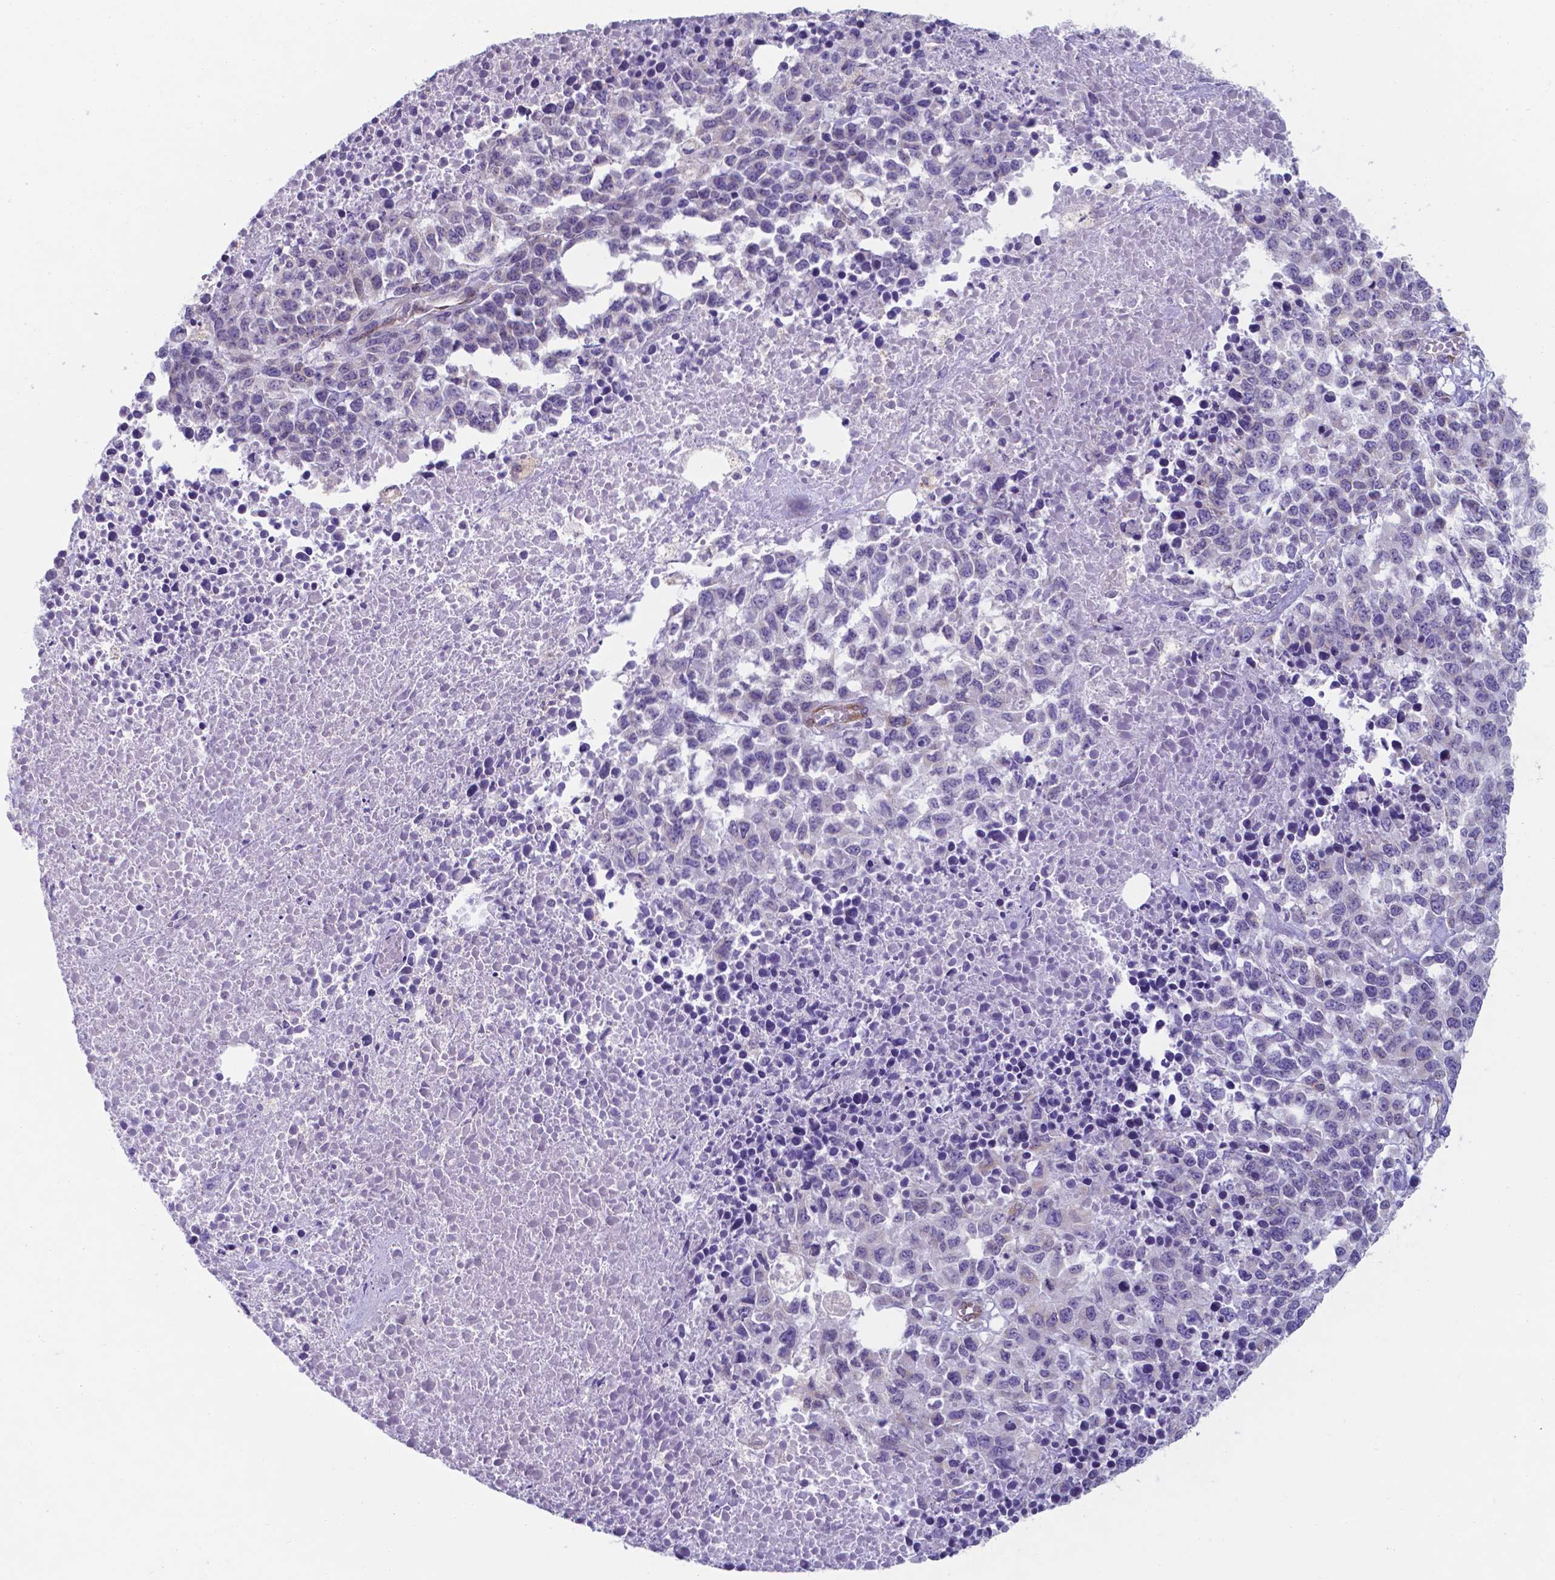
{"staining": {"intensity": "negative", "quantity": "none", "location": "none"}, "tissue": "melanoma", "cell_type": "Tumor cells", "image_type": "cancer", "snomed": [{"axis": "morphology", "description": "Malignant melanoma, Metastatic site"}, {"axis": "topography", "description": "Skin"}], "caption": "Malignant melanoma (metastatic site) was stained to show a protein in brown. There is no significant positivity in tumor cells.", "gene": "UBE2J1", "patient": {"sex": "male", "age": 84}}